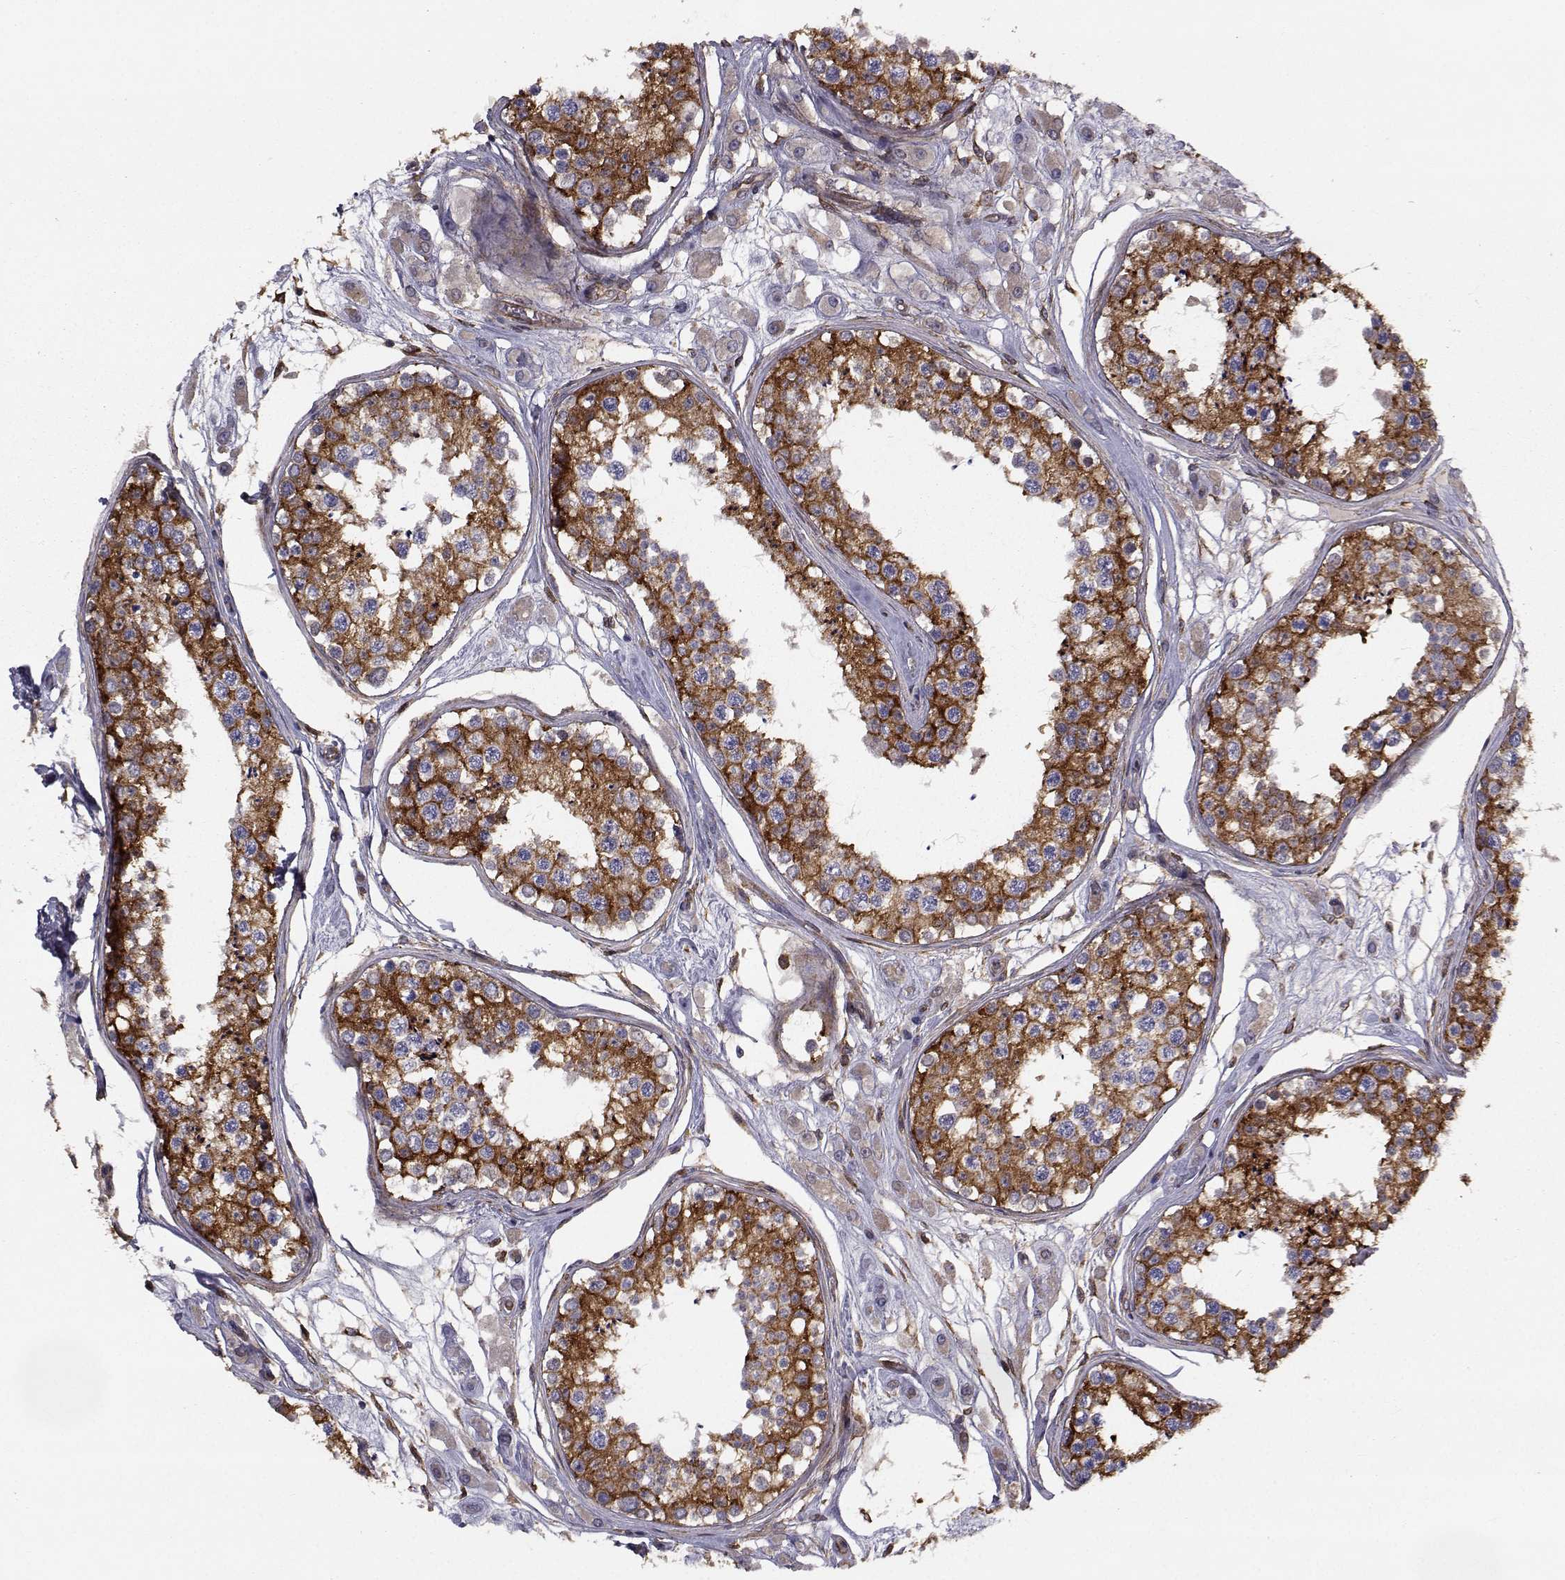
{"staining": {"intensity": "strong", "quantity": ">75%", "location": "cytoplasmic/membranous"}, "tissue": "testis", "cell_type": "Cells in seminiferous ducts", "image_type": "normal", "snomed": [{"axis": "morphology", "description": "Normal tissue, NOS"}, {"axis": "topography", "description": "Testis"}], "caption": "Immunohistochemical staining of normal testis demonstrates strong cytoplasmic/membranous protein expression in about >75% of cells in seminiferous ducts. (Stains: DAB (3,3'-diaminobenzidine) in brown, nuclei in blue, Microscopy: brightfield microscopy at high magnification).", "gene": "TRIP10", "patient": {"sex": "male", "age": 25}}